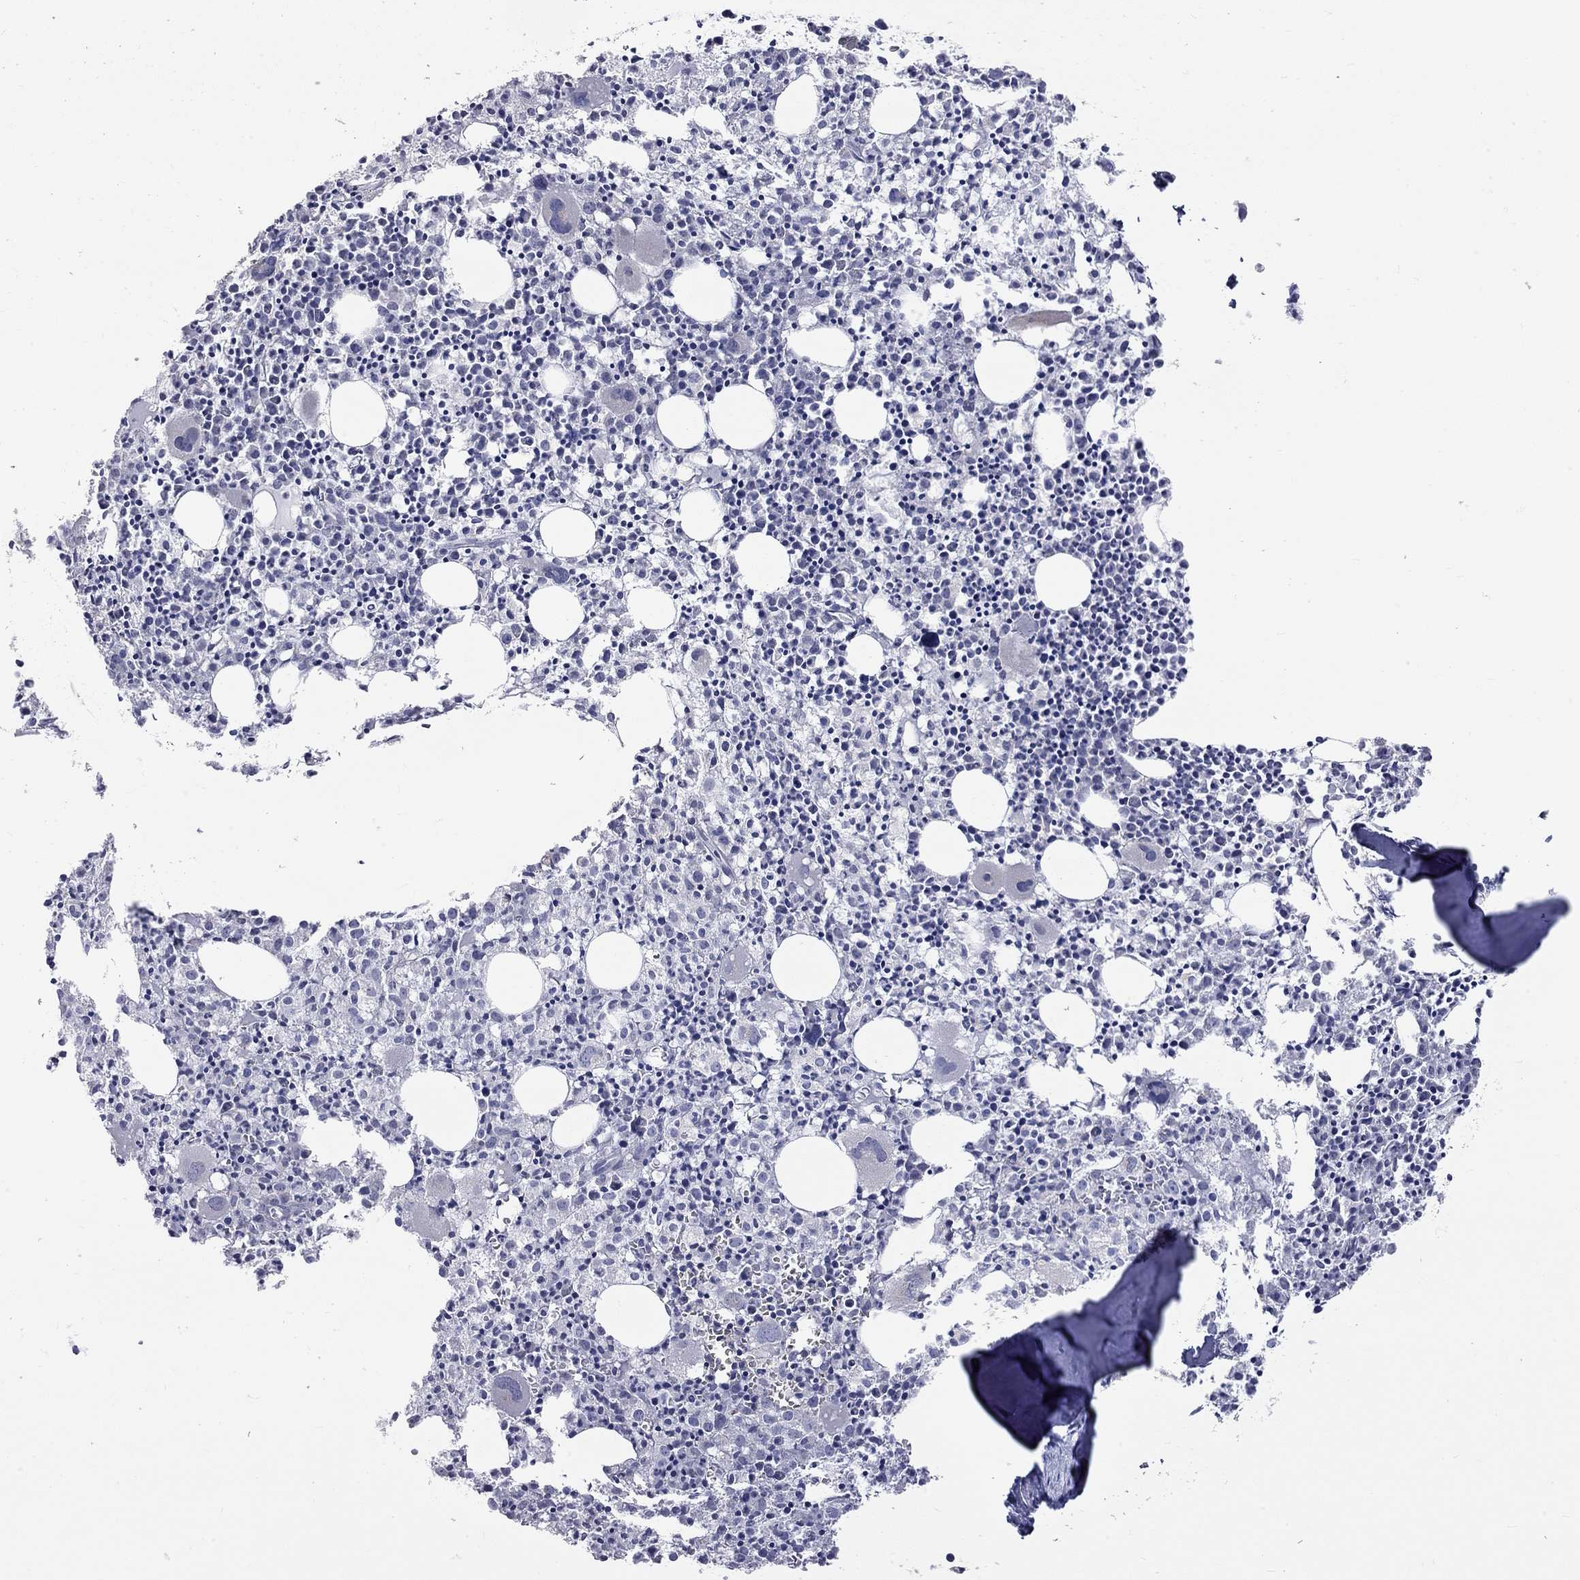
{"staining": {"intensity": "negative", "quantity": "none", "location": "none"}, "tissue": "bone marrow", "cell_type": "Hematopoietic cells", "image_type": "normal", "snomed": [{"axis": "morphology", "description": "Normal tissue, NOS"}, {"axis": "morphology", "description": "Inflammation, NOS"}, {"axis": "topography", "description": "Bone marrow"}], "caption": "Immunohistochemistry photomicrograph of benign bone marrow: human bone marrow stained with DAB reveals no significant protein expression in hematopoietic cells. Brightfield microscopy of immunohistochemistry stained with DAB (3,3'-diaminobenzidine) (brown) and hematoxylin (blue), captured at high magnification.", "gene": "OPRK1", "patient": {"sex": "male", "age": 3}}